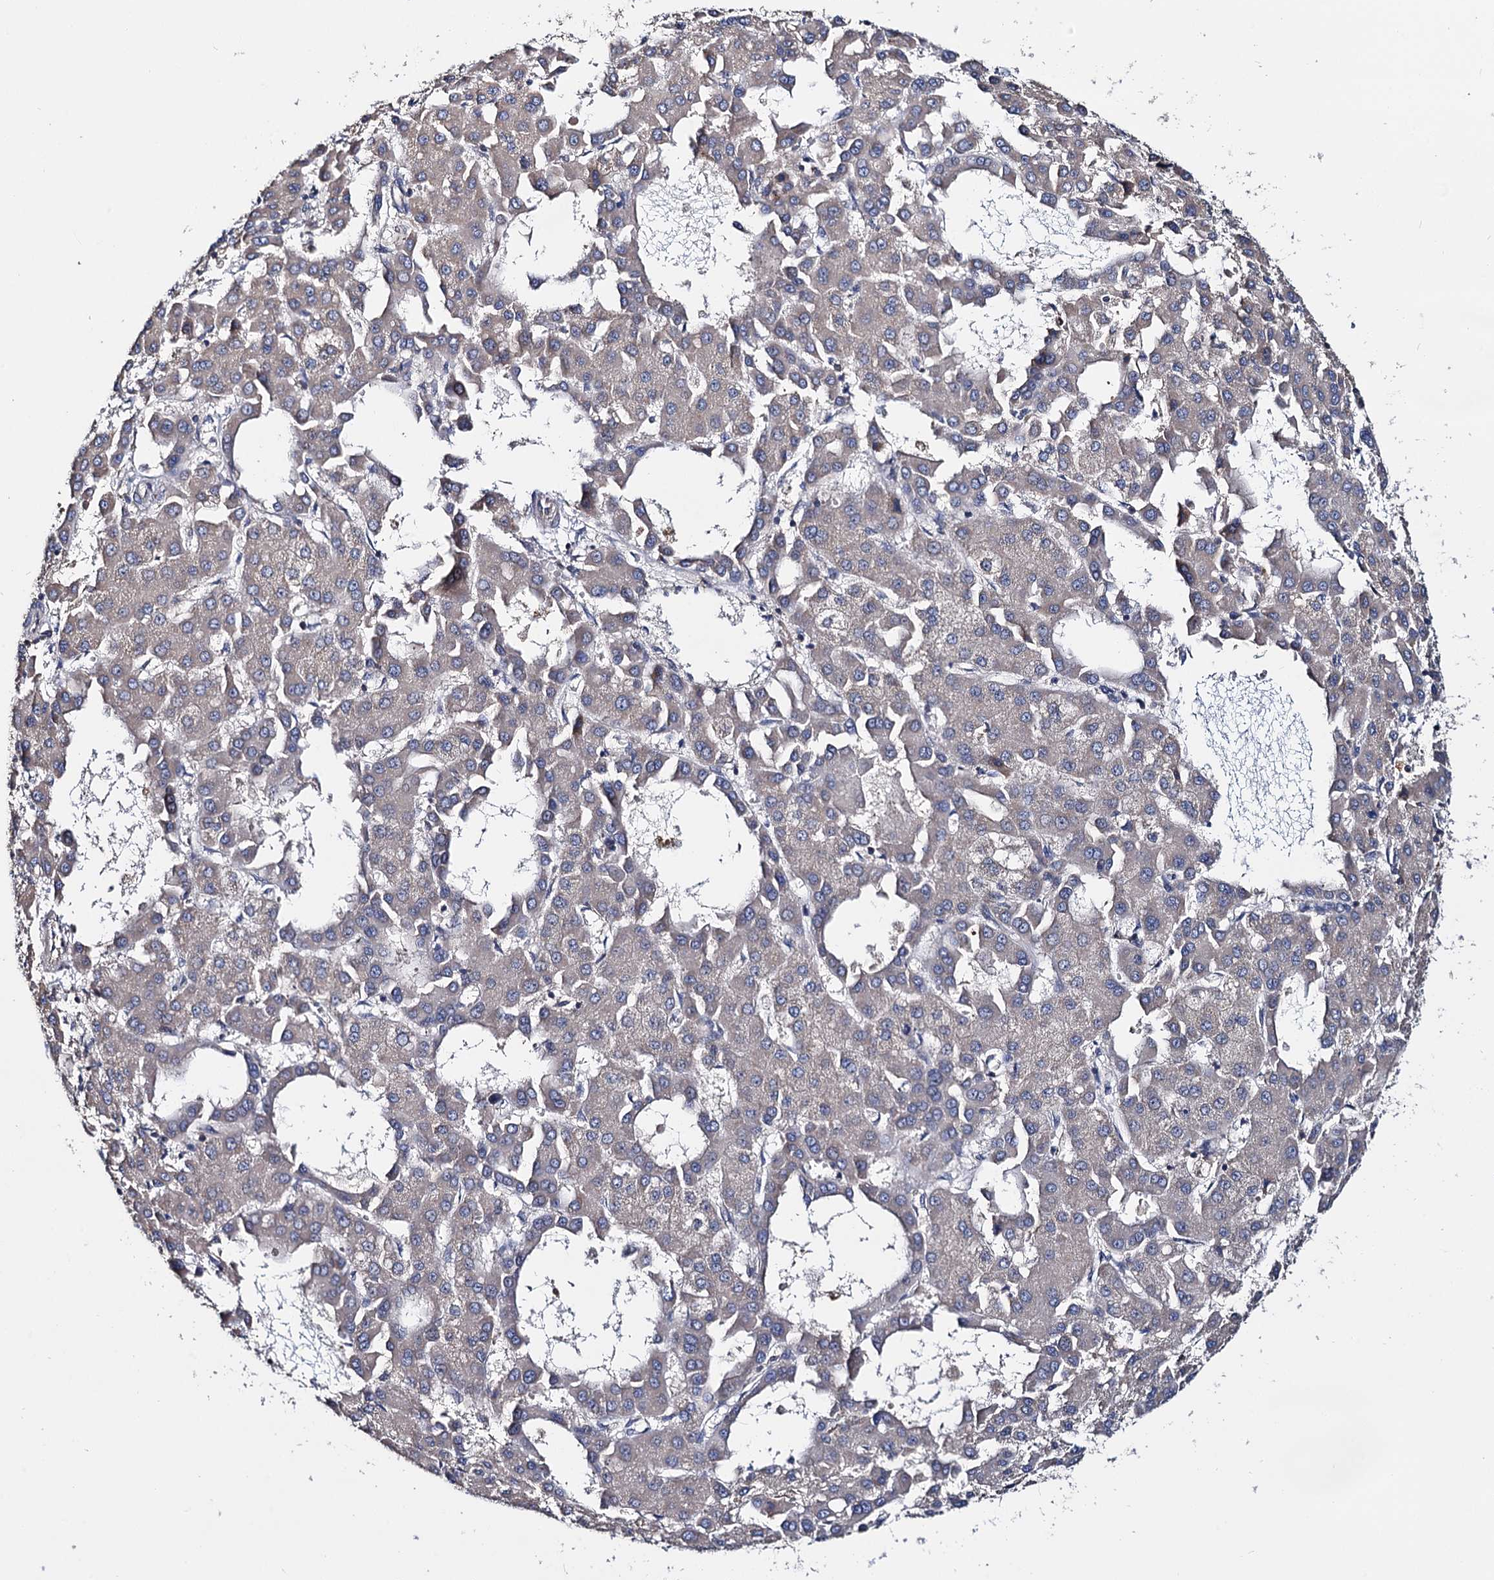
{"staining": {"intensity": "negative", "quantity": "none", "location": "none"}, "tissue": "liver cancer", "cell_type": "Tumor cells", "image_type": "cancer", "snomed": [{"axis": "morphology", "description": "Carcinoma, Hepatocellular, NOS"}, {"axis": "topography", "description": "Liver"}], "caption": "This is an immunohistochemistry photomicrograph of liver cancer. There is no positivity in tumor cells.", "gene": "CEP192", "patient": {"sex": "male", "age": 47}}